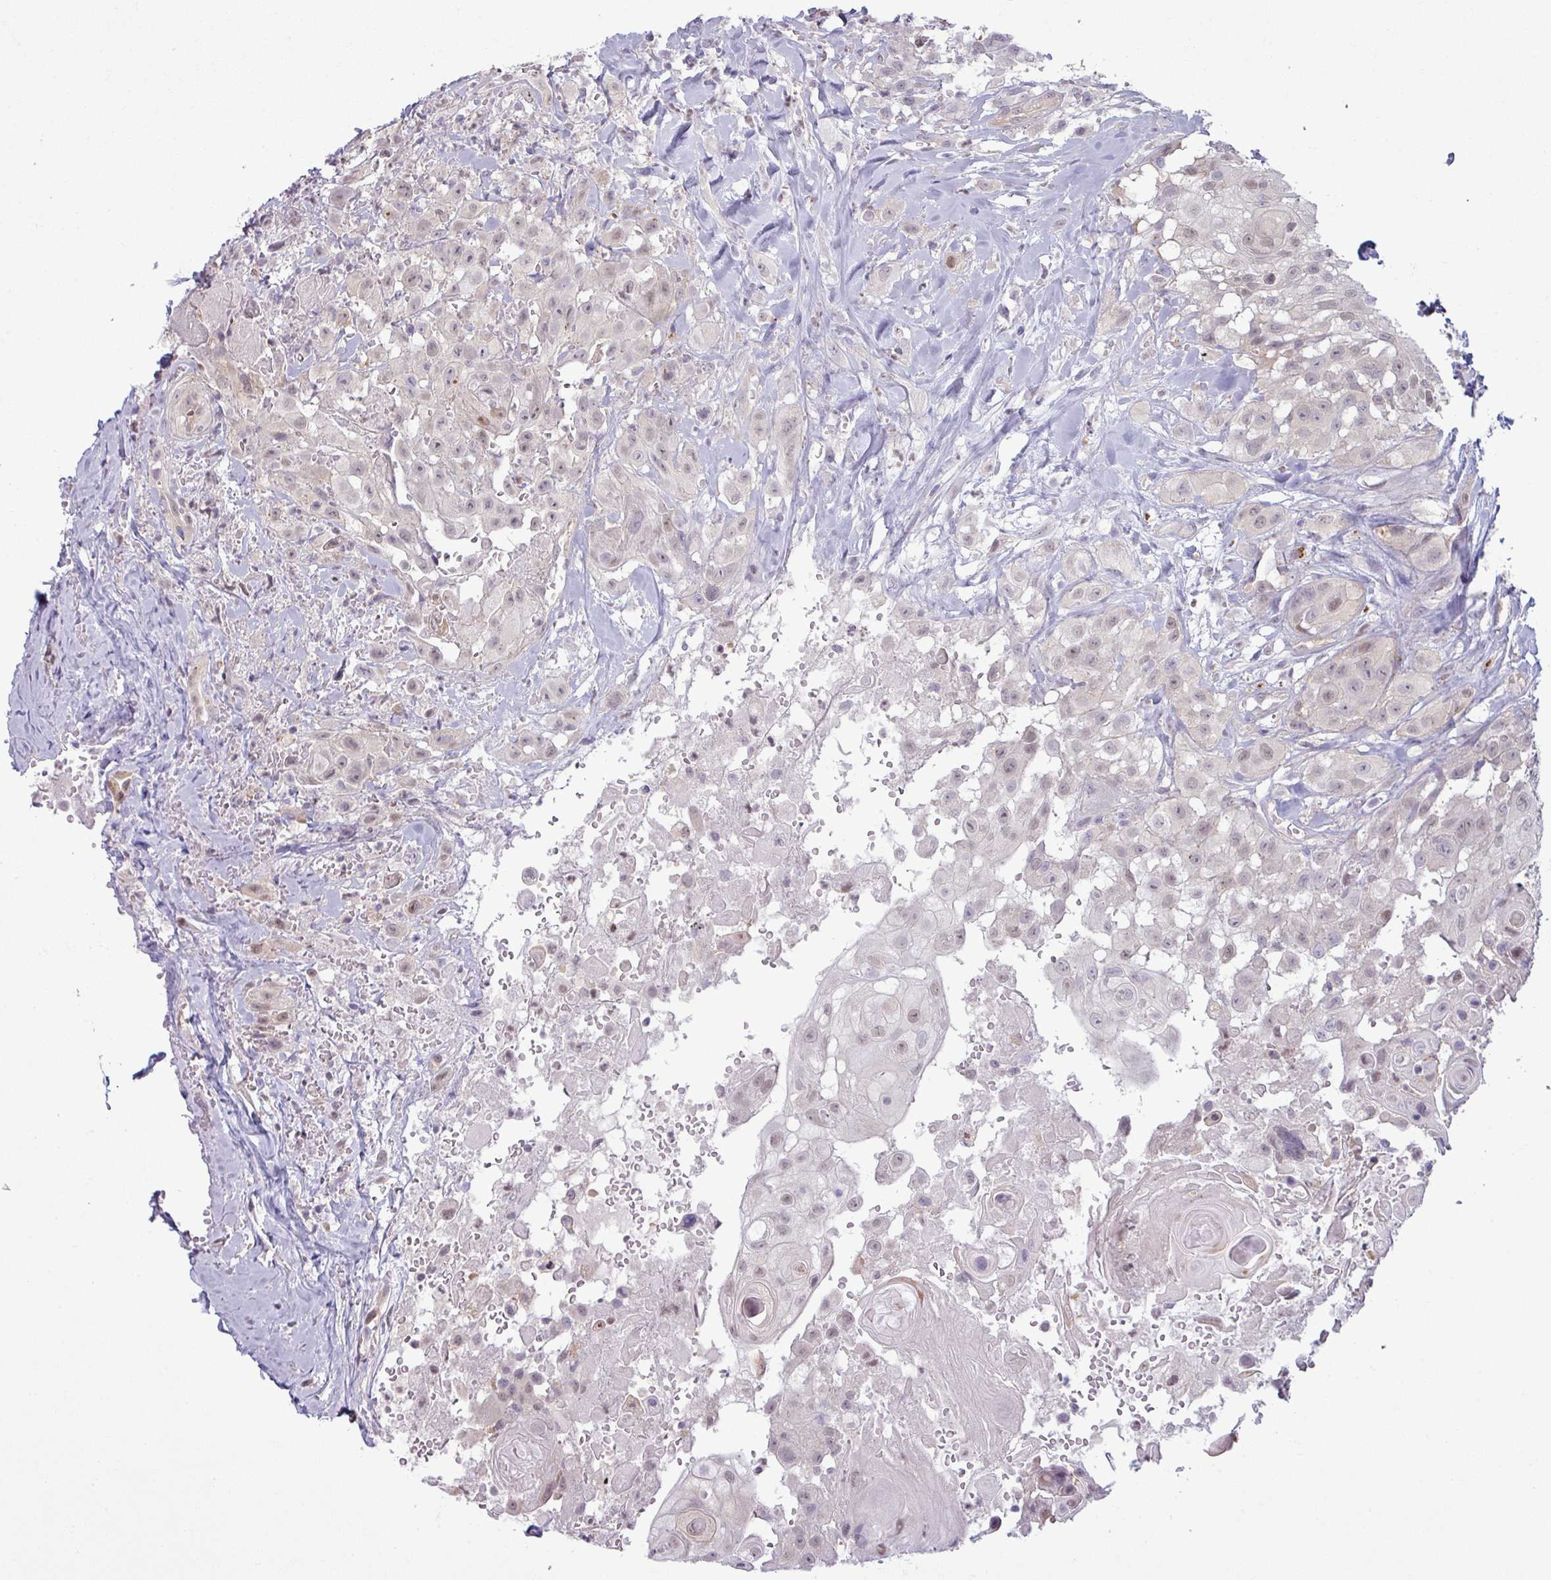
{"staining": {"intensity": "weak", "quantity": "<25%", "location": "nuclear"}, "tissue": "head and neck cancer", "cell_type": "Tumor cells", "image_type": "cancer", "snomed": [{"axis": "morphology", "description": "Squamous cell carcinoma, NOS"}, {"axis": "topography", "description": "Head-Neck"}], "caption": "Tumor cells are negative for protein expression in human head and neck cancer. (Brightfield microscopy of DAB (3,3'-diaminobenzidine) IHC at high magnification).", "gene": "CCDC144A", "patient": {"sex": "male", "age": 83}}